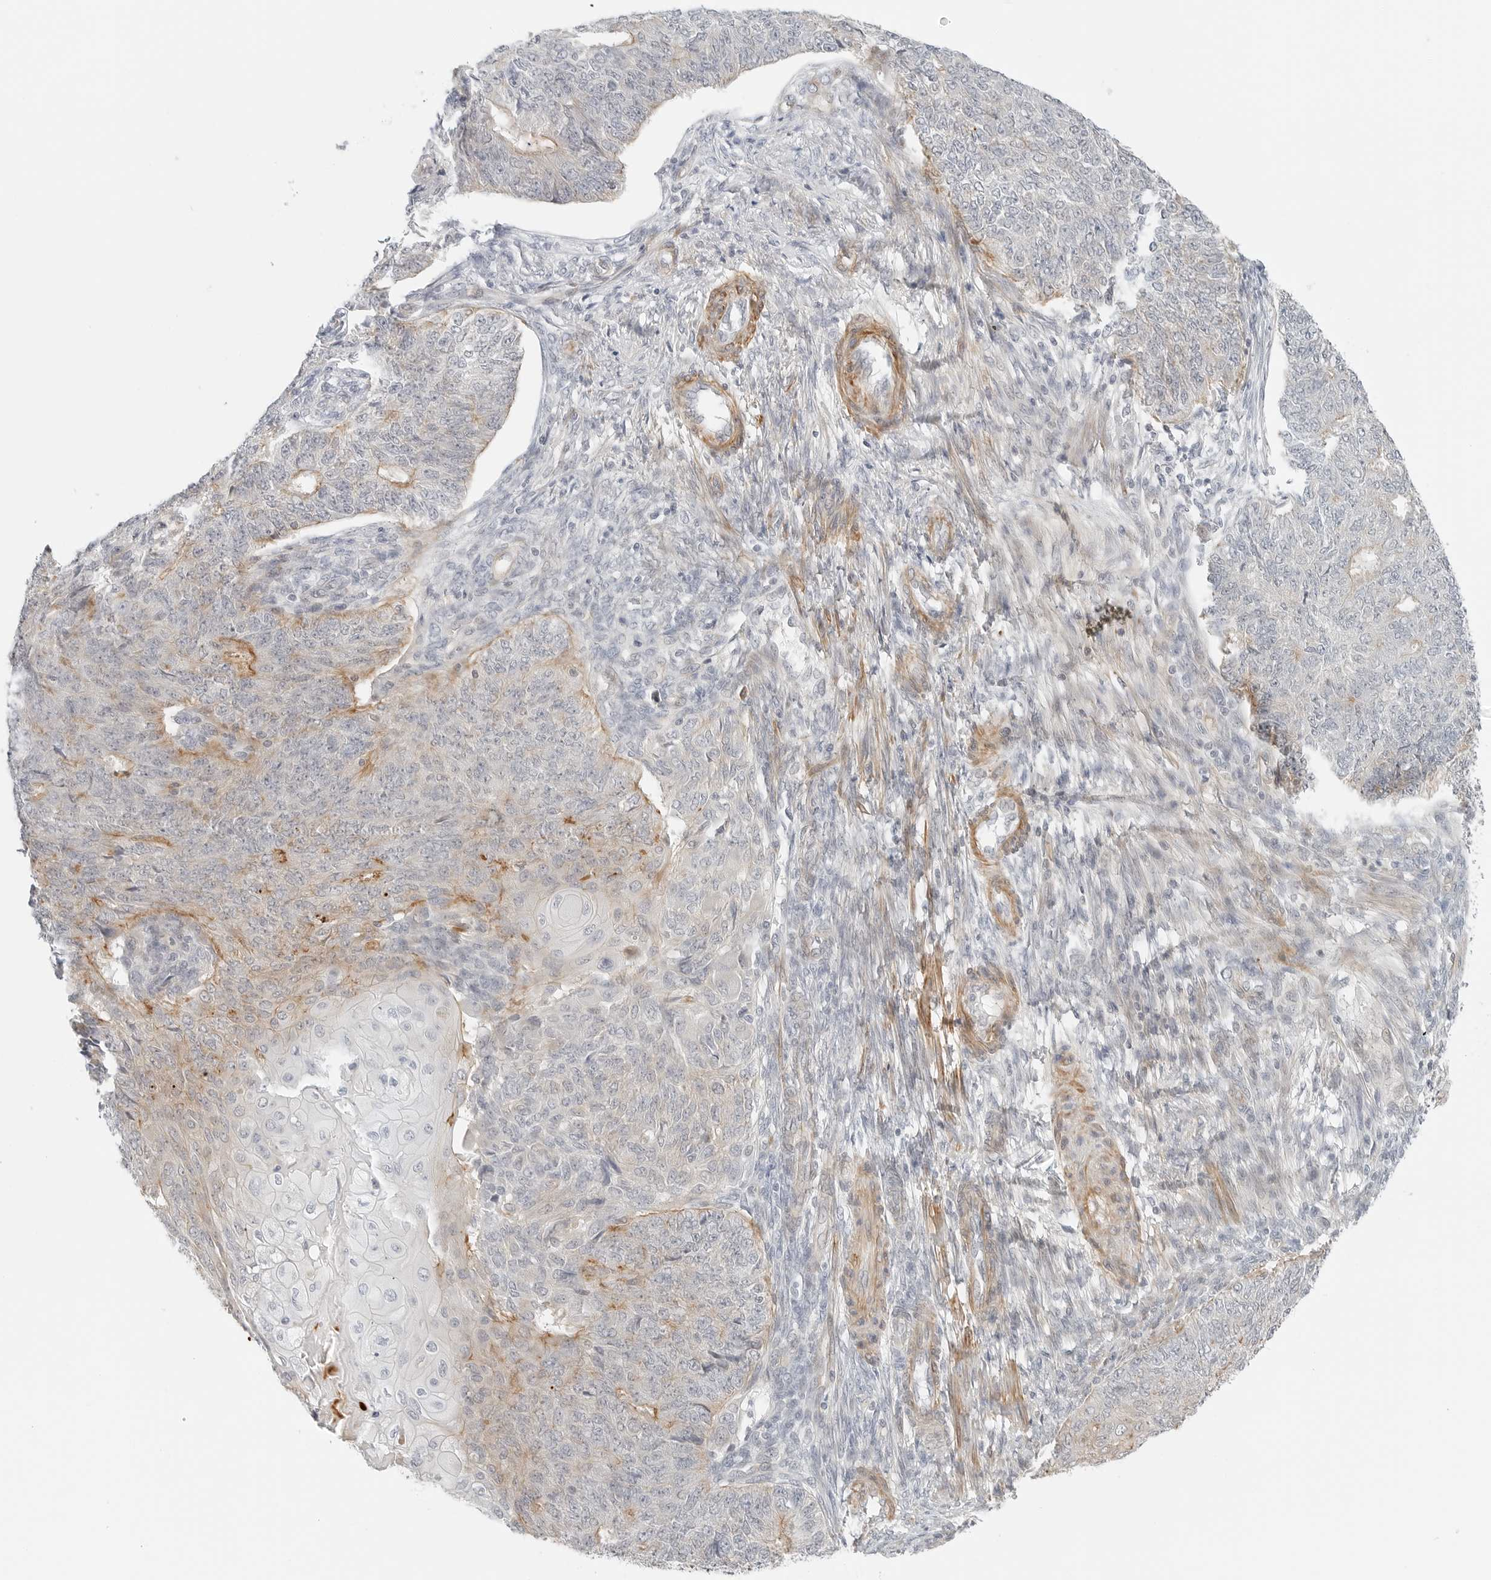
{"staining": {"intensity": "moderate", "quantity": "<25%", "location": "cytoplasmic/membranous"}, "tissue": "endometrial cancer", "cell_type": "Tumor cells", "image_type": "cancer", "snomed": [{"axis": "morphology", "description": "Adenocarcinoma, NOS"}, {"axis": "topography", "description": "Endometrium"}], "caption": "Immunohistochemical staining of human endometrial cancer reveals low levels of moderate cytoplasmic/membranous positivity in about <25% of tumor cells.", "gene": "IQCC", "patient": {"sex": "female", "age": 32}}